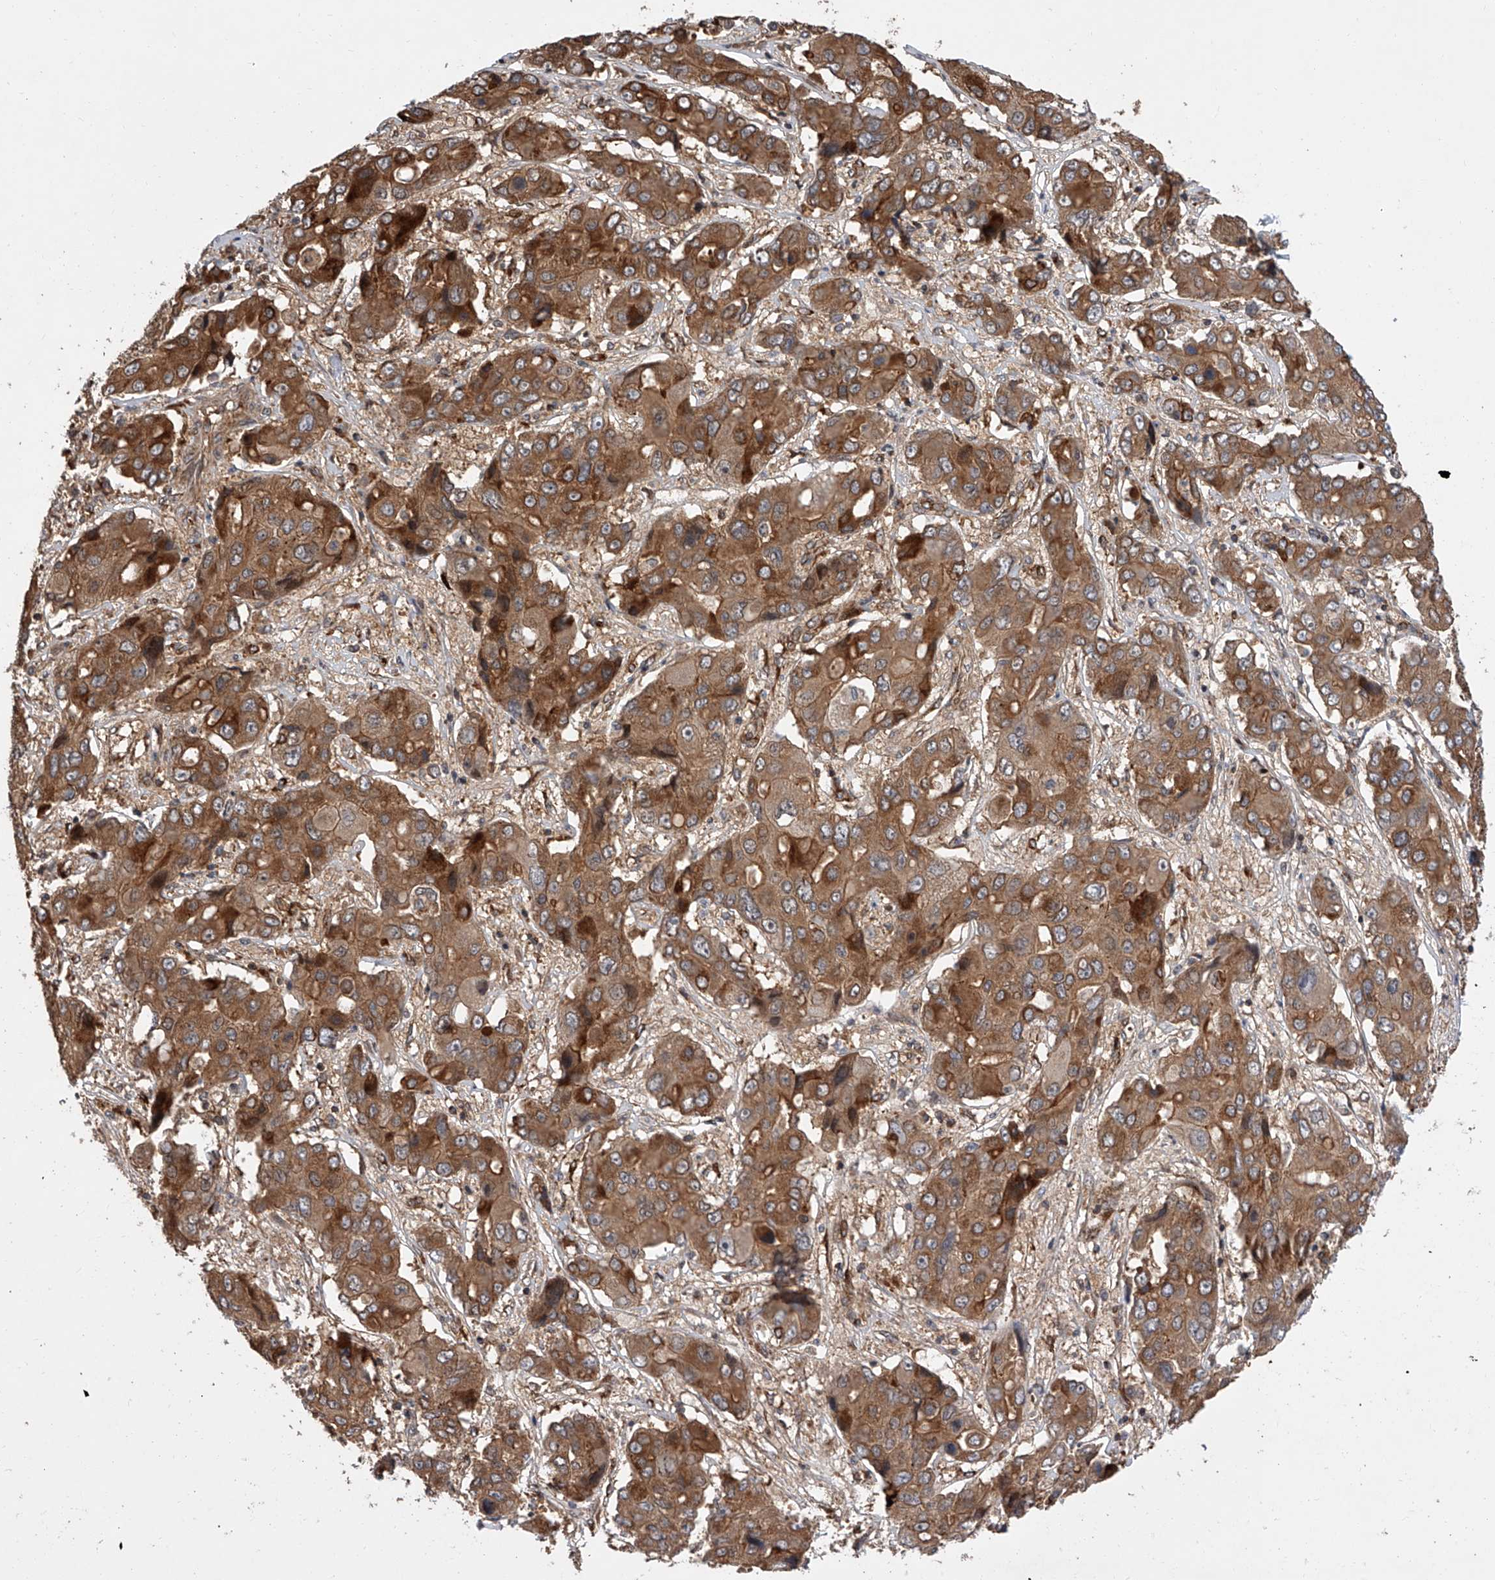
{"staining": {"intensity": "moderate", "quantity": ">75%", "location": "cytoplasmic/membranous"}, "tissue": "liver cancer", "cell_type": "Tumor cells", "image_type": "cancer", "snomed": [{"axis": "morphology", "description": "Cholangiocarcinoma"}, {"axis": "topography", "description": "Liver"}], "caption": "Immunohistochemistry (IHC) (DAB (3,3'-diaminobenzidine)) staining of human liver cancer reveals moderate cytoplasmic/membranous protein expression in about >75% of tumor cells.", "gene": "USP47", "patient": {"sex": "male", "age": 67}}